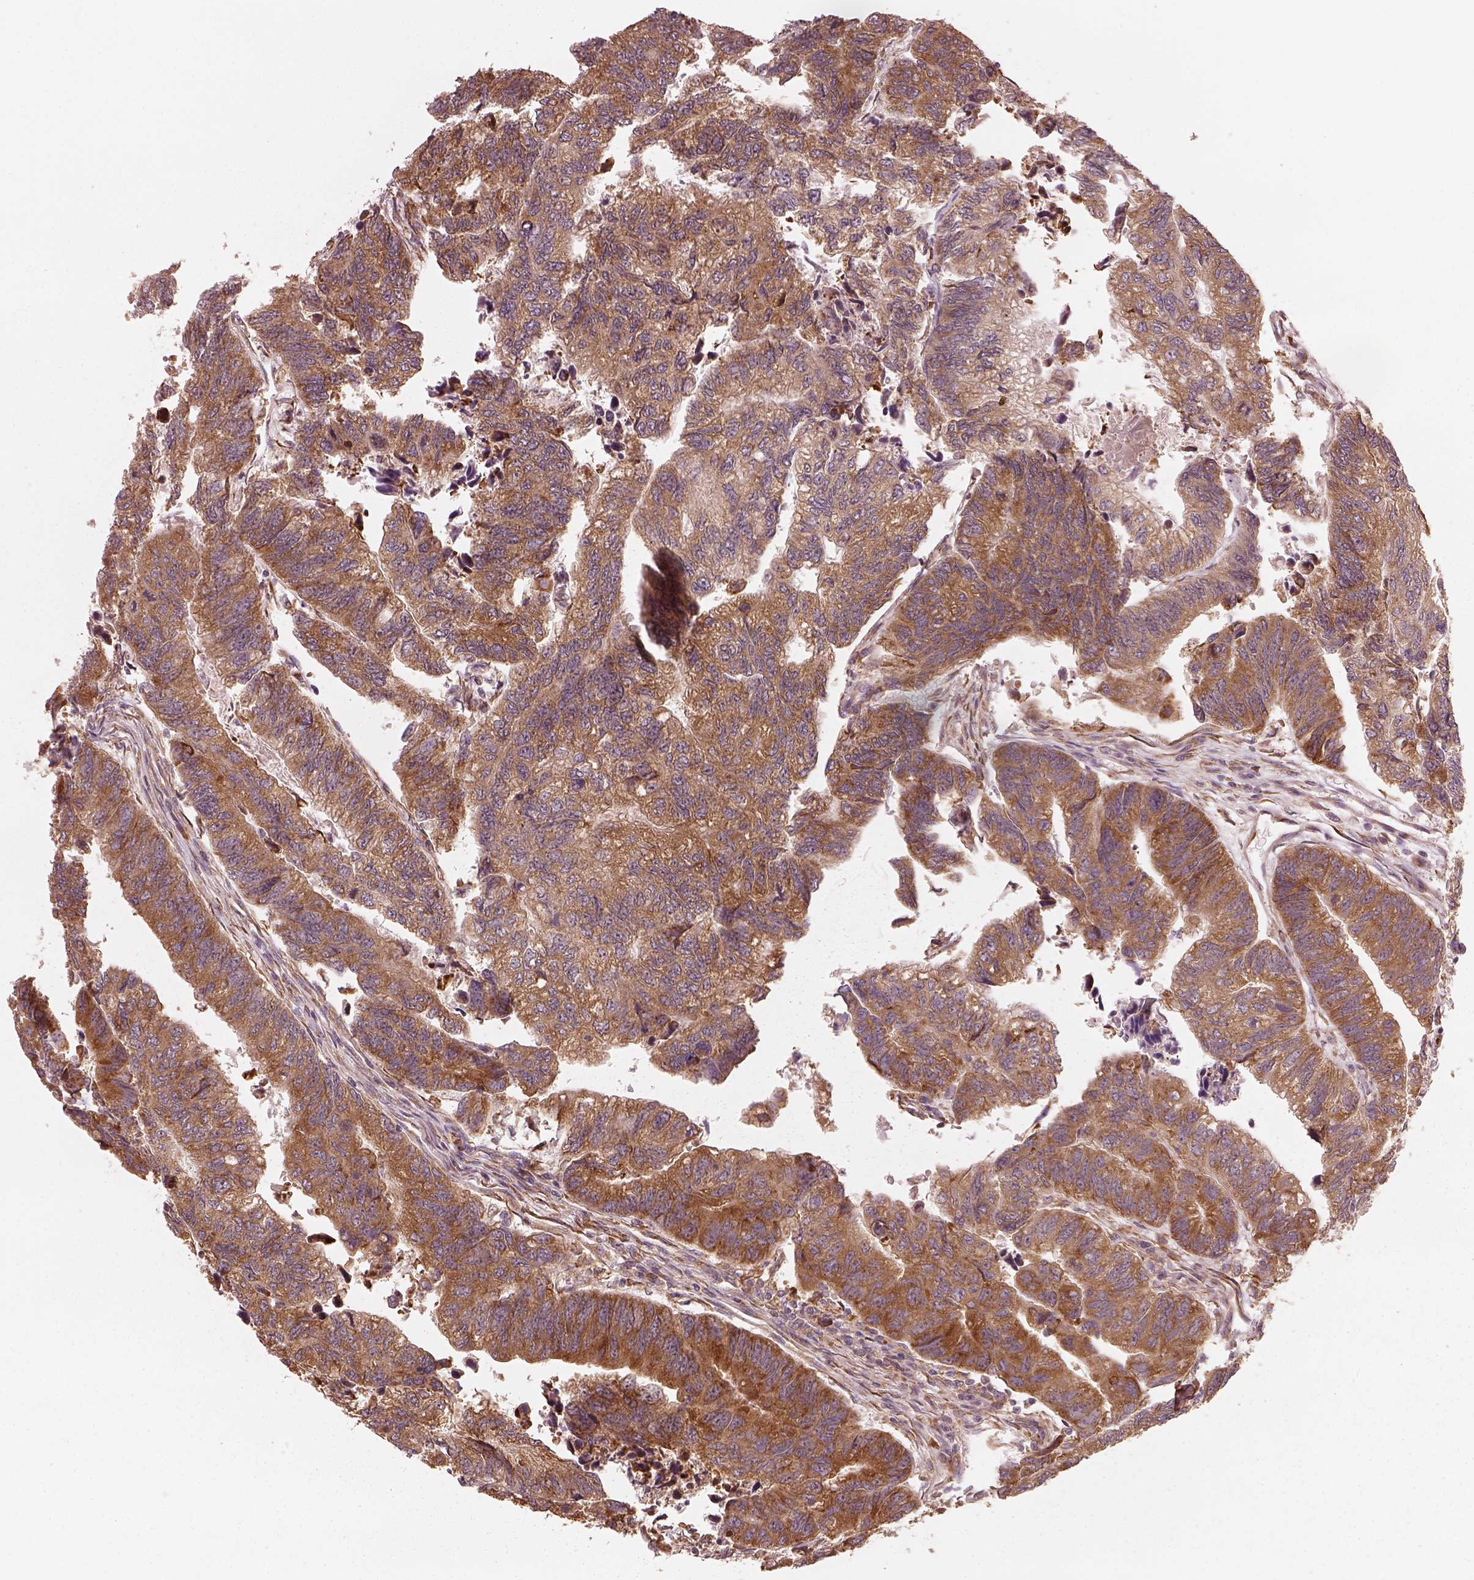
{"staining": {"intensity": "moderate", "quantity": ">75%", "location": "cytoplasmic/membranous"}, "tissue": "colorectal cancer", "cell_type": "Tumor cells", "image_type": "cancer", "snomed": [{"axis": "morphology", "description": "Adenocarcinoma, NOS"}, {"axis": "topography", "description": "Colon"}], "caption": "Brown immunohistochemical staining in human colorectal cancer reveals moderate cytoplasmic/membranous expression in approximately >75% of tumor cells.", "gene": "RPS5", "patient": {"sex": "female", "age": 65}}